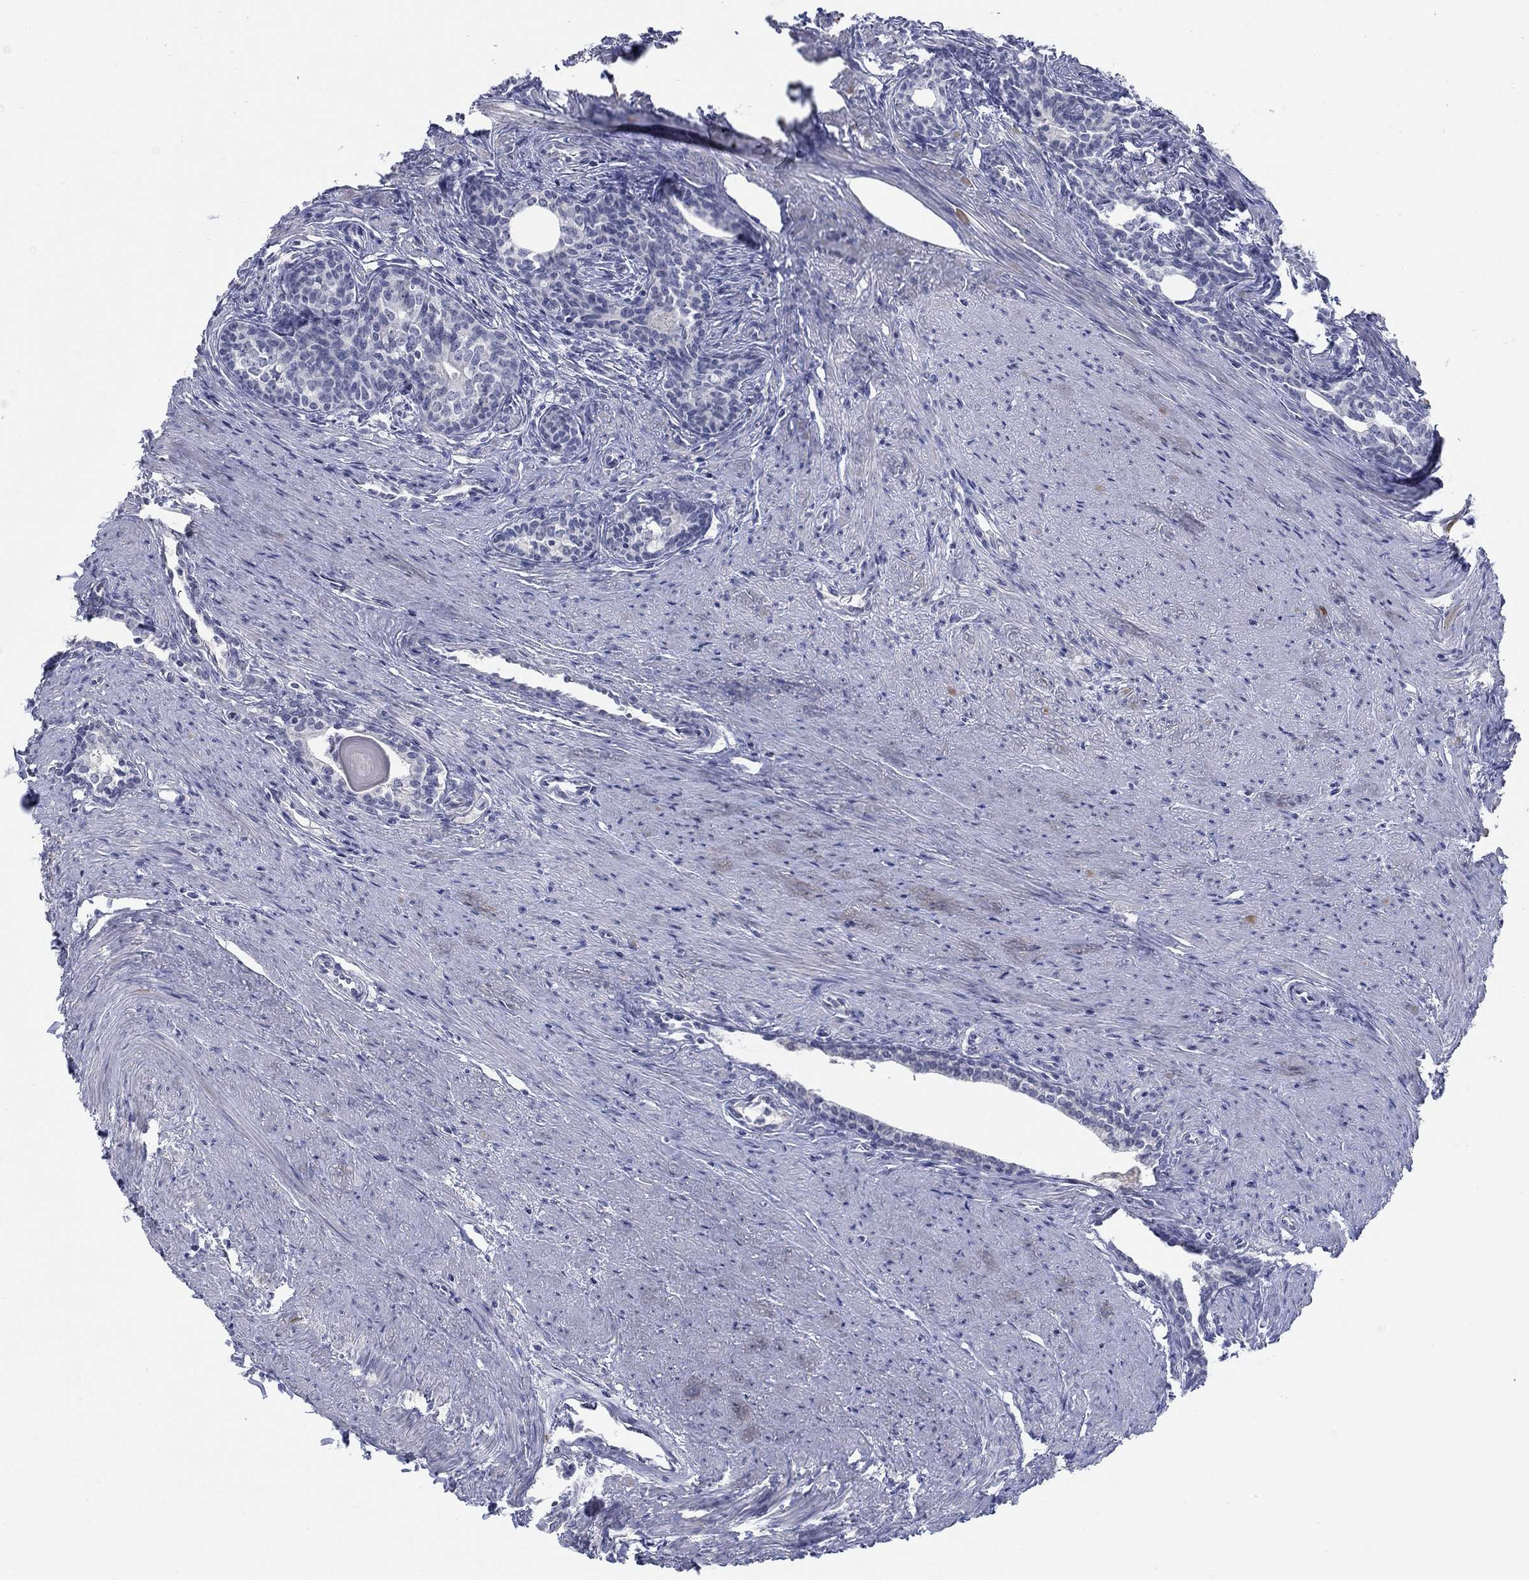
{"staining": {"intensity": "negative", "quantity": "none", "location": "none"}, "tissue": "prostate", "cell_type": "Glandular cells", "image_type": "normal", "snomed": [{"axis": "morphology", "description": "Normal tissue, NOS"}, {"axis": "topography", "description": "Prostate"}], "caption": "Immunohistochemical staining of normal human prostate demonstrates no significant positivity in glandular cells.", "gene": "ATP6V1G2", "patient": {"sex": "male", "age": 60}}